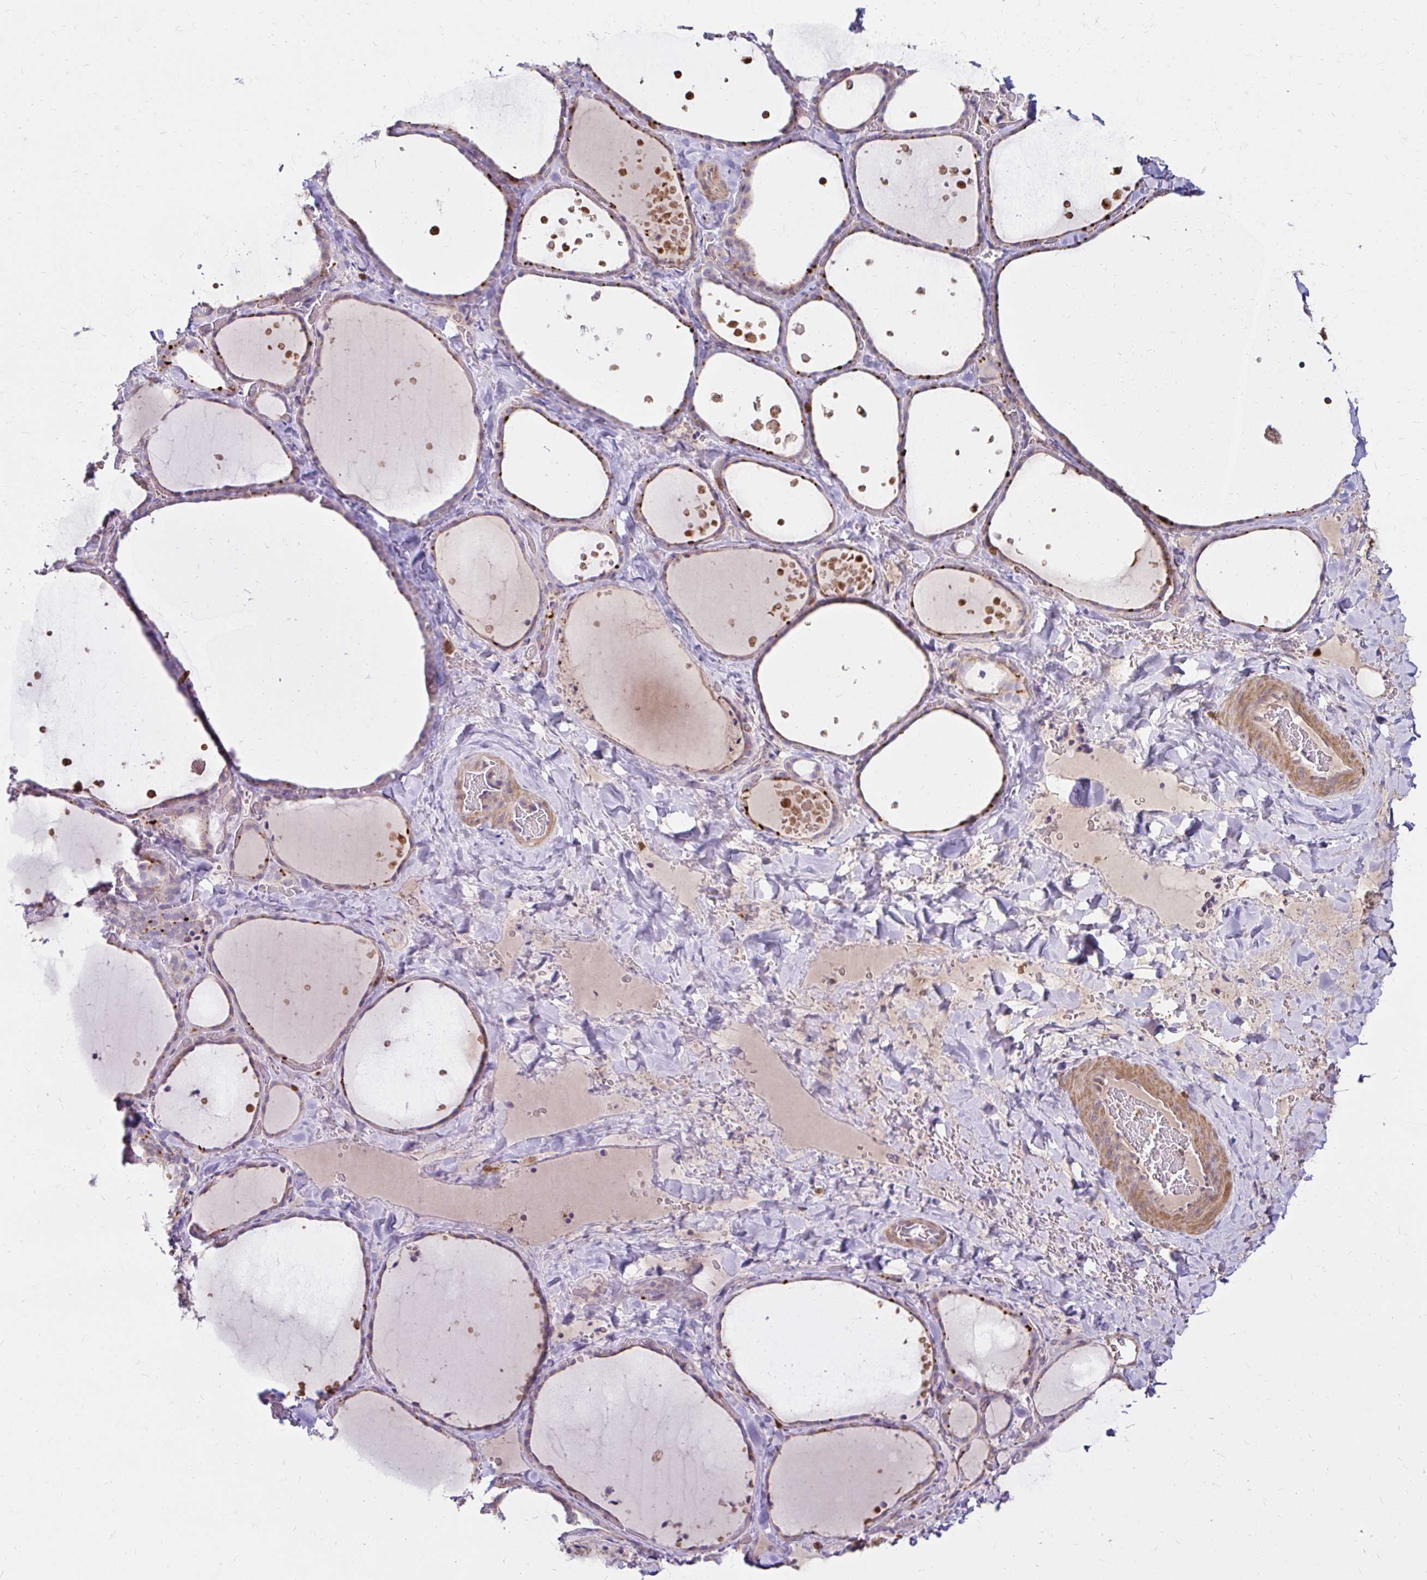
{"staining": {"intensity": "moderate", "quantity": "25%-75%", "location": "cytoplasmic/membranous"}, "tissue": "thyroid gland", "cell_type": "Glandular cells", "image_type": "normal", "snomed": [{"axis": "morphology", "description": "Normal tissue, NOS"}, {"axis": "topography", "description": "Thyroid gland"}], "caption": "Glandular cells show moderate cytoplasmic/membranous staining in about 25%-75% of cells in unremarkable thyroid gland. (Stains: DAB in brown, nuclei in blue, Microscopy: brightfield microscopy at high magnification).", "gene": "PYCARD", "patient": {"sex": "female", "age": 36}}